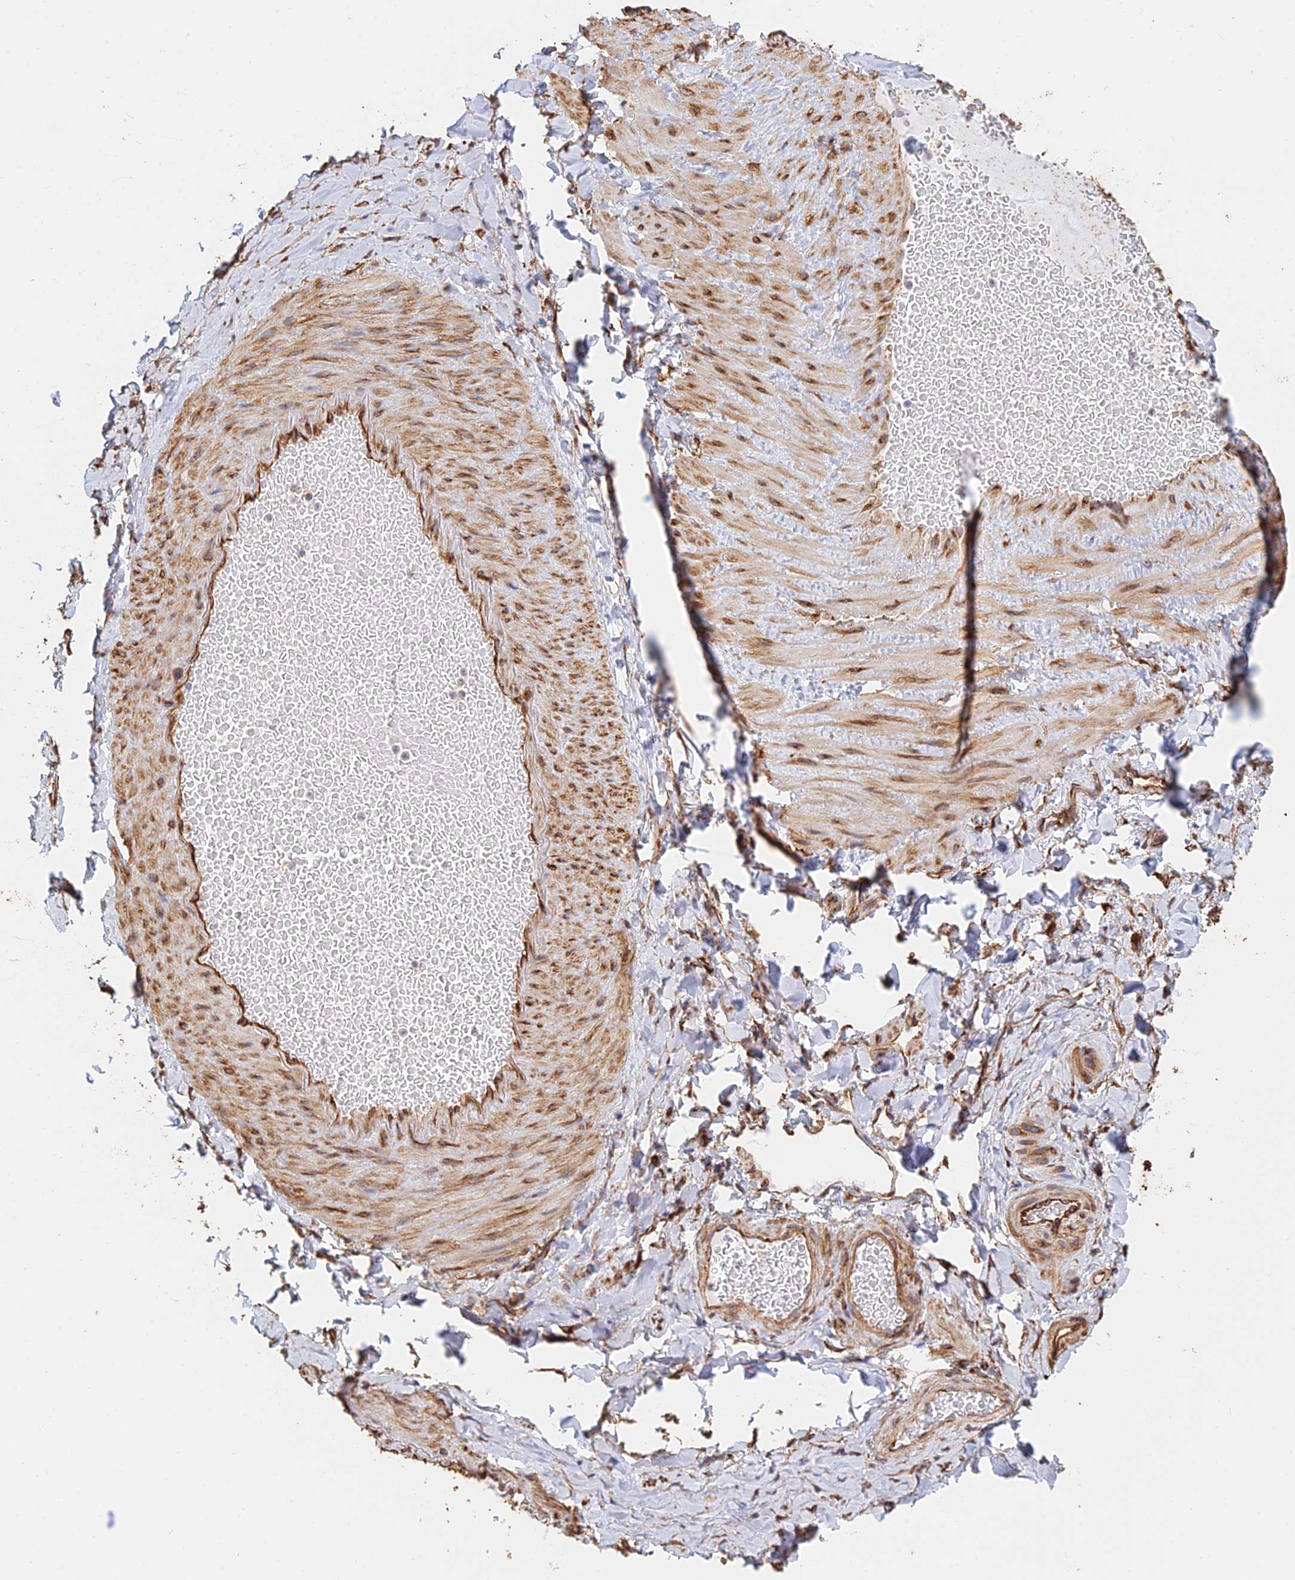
{"staining": {"intensity": "strong", "quantity": ">75%", "location": "cytoplasmic/membranous"}, "tissue": "adipose tissue", "cell_type": "Adipocytes", "image_type": "normal", "snomed": [{"axis": "morphology", "description": "Normal tissue, NOS"}, {"axis": "topography", "description": "Soft tissue"}, {"axis": "topography", "description": "Vascular tissue"}], "caption": "Adipocytes reveal high levels of strong cytoplasmic/membranous staining in about >75% of cells in benign human adipose tissue. (Stains: DAB in brown, nuclei in blue, Microscopy: brightfield microscopy at high magnification).", "gene": "WBP11", "patient": {"sex": "male", "age": 54}}